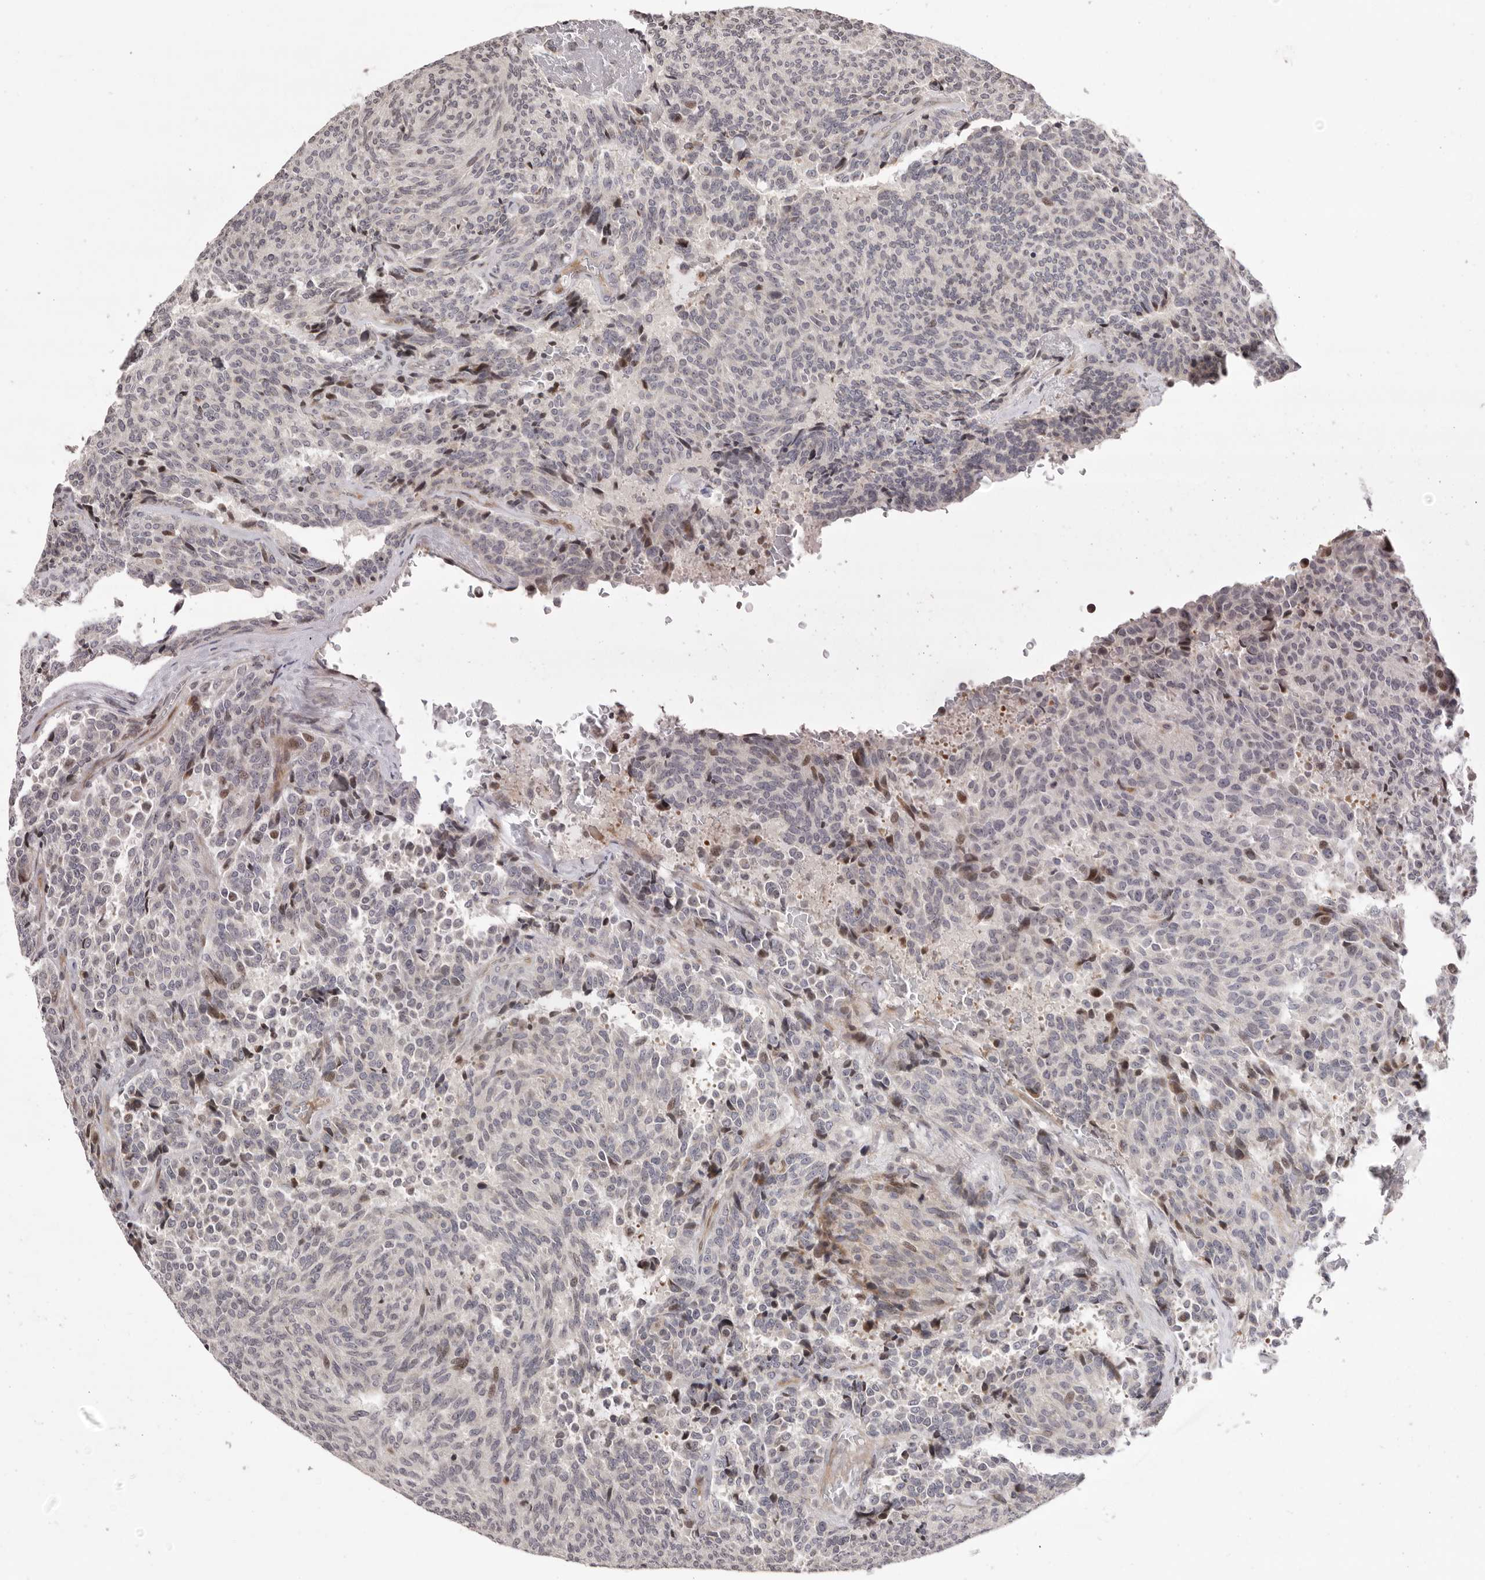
{"staining": {"intensity": "moderate", "quantity": "<25%", "location": "nuclear"}, "tissue": "carcinoid", "cell_type": "Tumor cells", "image_type": "cancer", "snomed": [{"axis": "morphology", "description": "Carcinoid, malignant, NOS"}, {"axis": "topography", "description": "Pancreas"}], "caption": "Immunohistochemistry (IHC) (DAB) staining of malignant carcinoid displays moderate nuclear protein positivity in approximately <25% of tumor cells.", "gene": "AZIN1", "patient": {"sex": "female", "age": 54}}